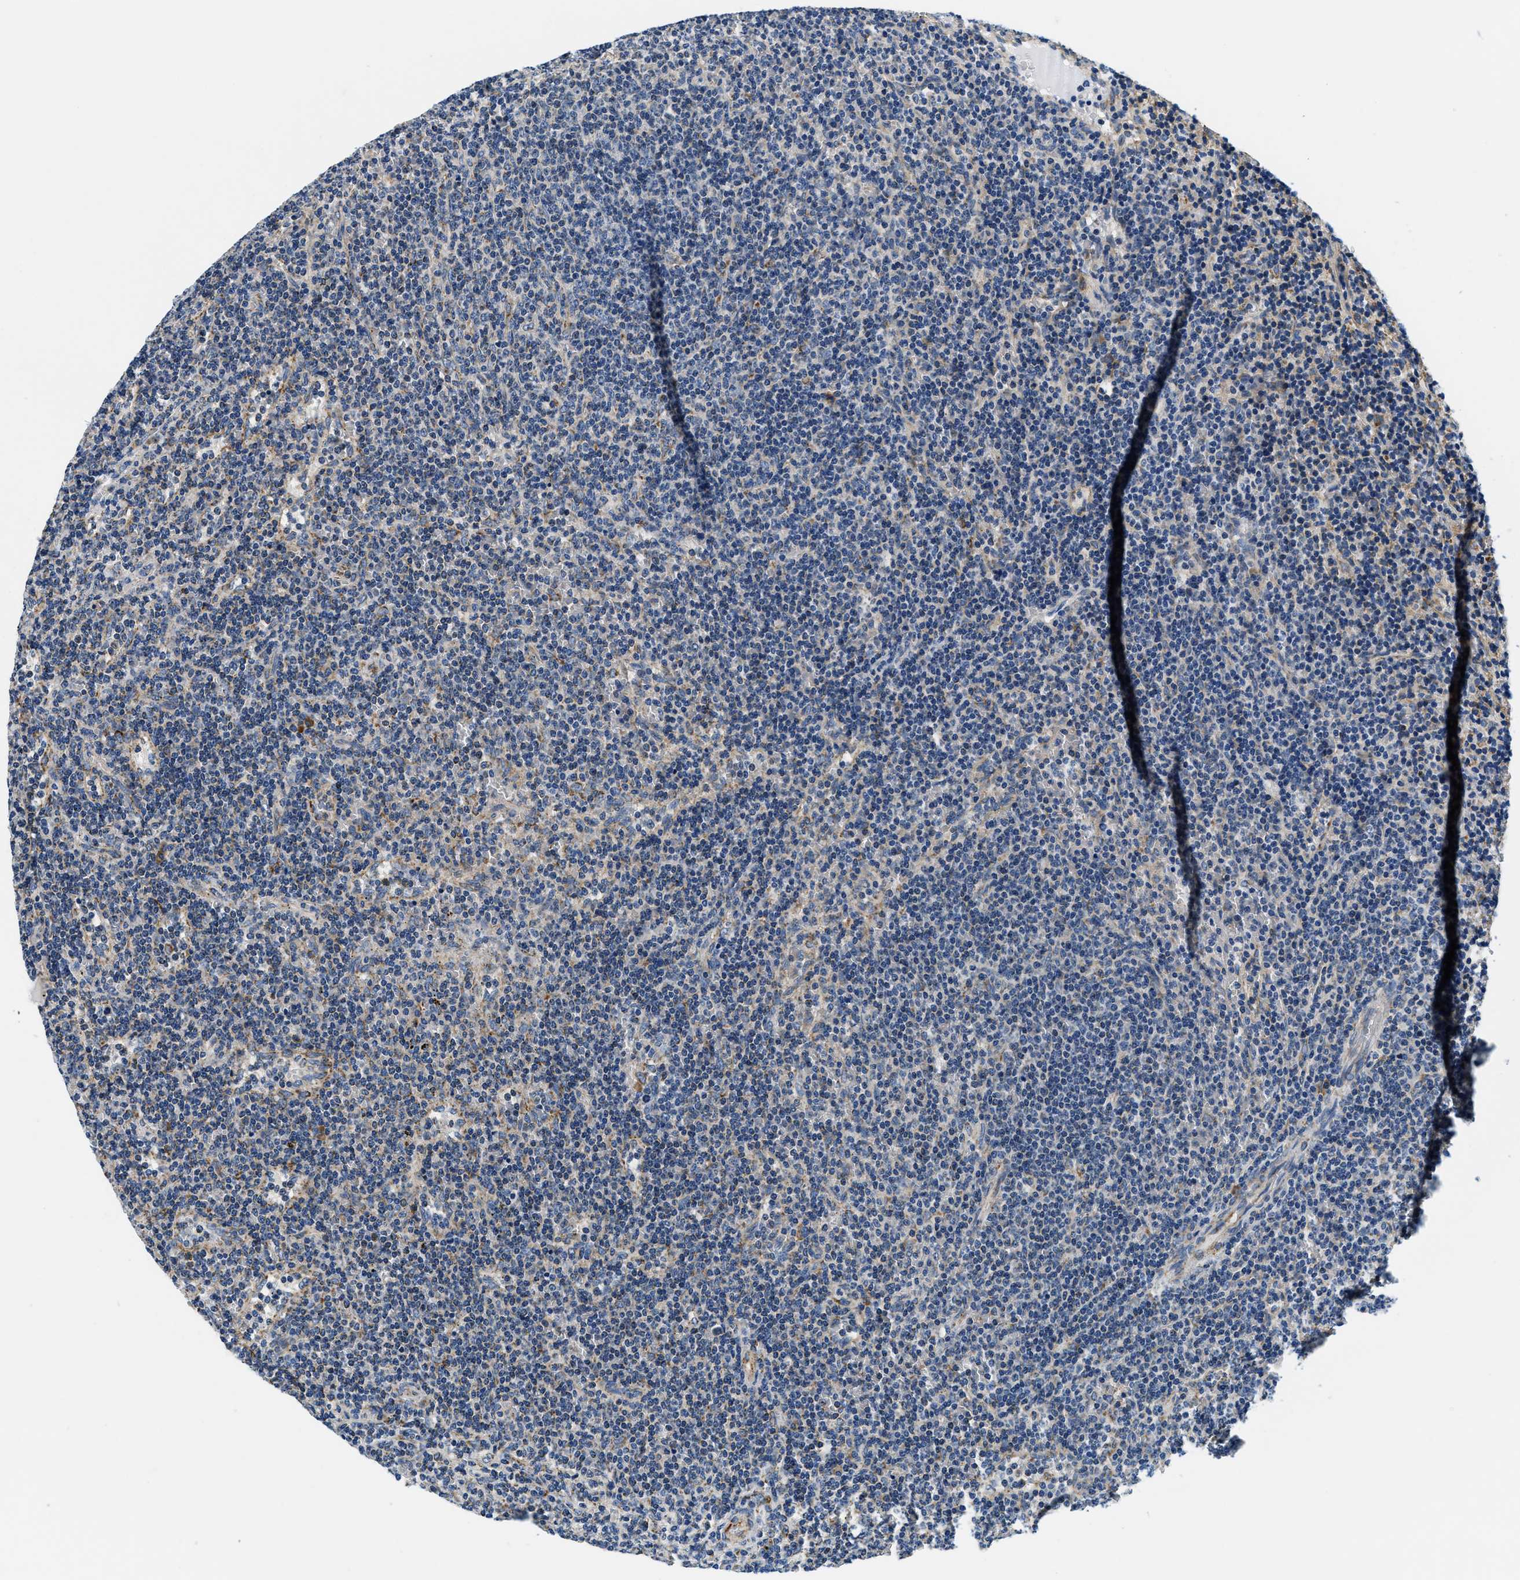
{"staining": {"intensity": "negative", "quantity": "none", "location": "none"}, "tissue": "lymphoma", "cell_type": "Tumor cells", "image_type": "cancer", "snomed": [{"axis": "morphology", "description": "Malignant lymphoma, non-Hodgkin's type, Low grade"}, {"axis": "topography", "description": "Spleen"}], "caption": "Human malignant lymphoma, non-Hodgkin's type (low-grade) stained for a protein using IHC demonstrates no positivity in tumor cells.", "gene": "SAMD4B", "patient": {"sex": "female", "age": 50}}